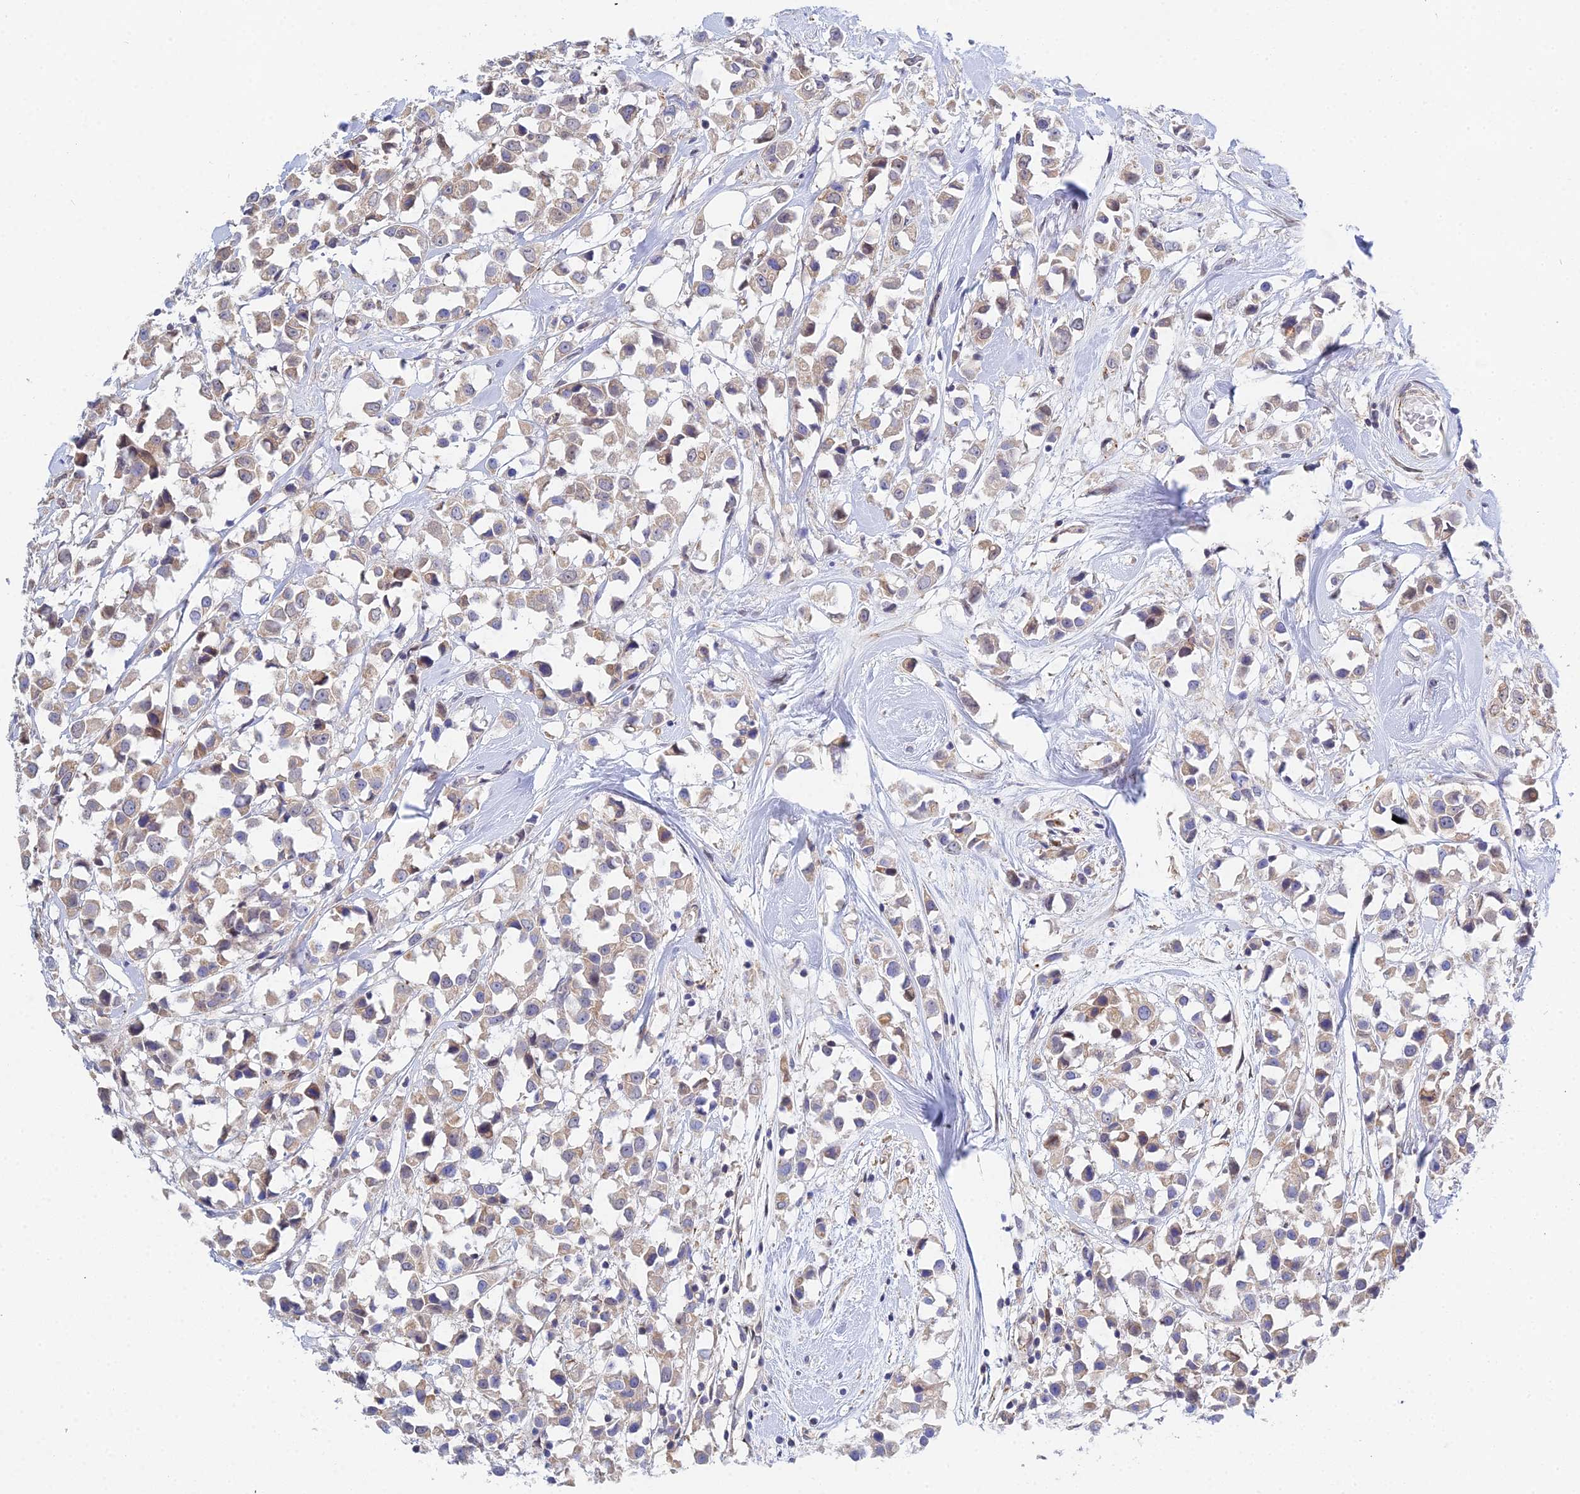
{"staining": {"intensity": "weak", "quantity": "25%-75%", "location": "cytoplasmic/membranous"}, "tissue": "breast cancer", "cell_type": "Tumor cells", "image_type": "cancer", "snomed": [{"axis": "morphology", "description": "Duct carcinoma"}, {"axis": "topography", "description": "Breast"}], "caption": "Breast cancer stained with IHC demonstrates weak cytoplasmic/membranous positivity in about 25%-75% of tumor cells.", "gene": "DNAH14", "patient": {"sex": "female", "age": 61}}